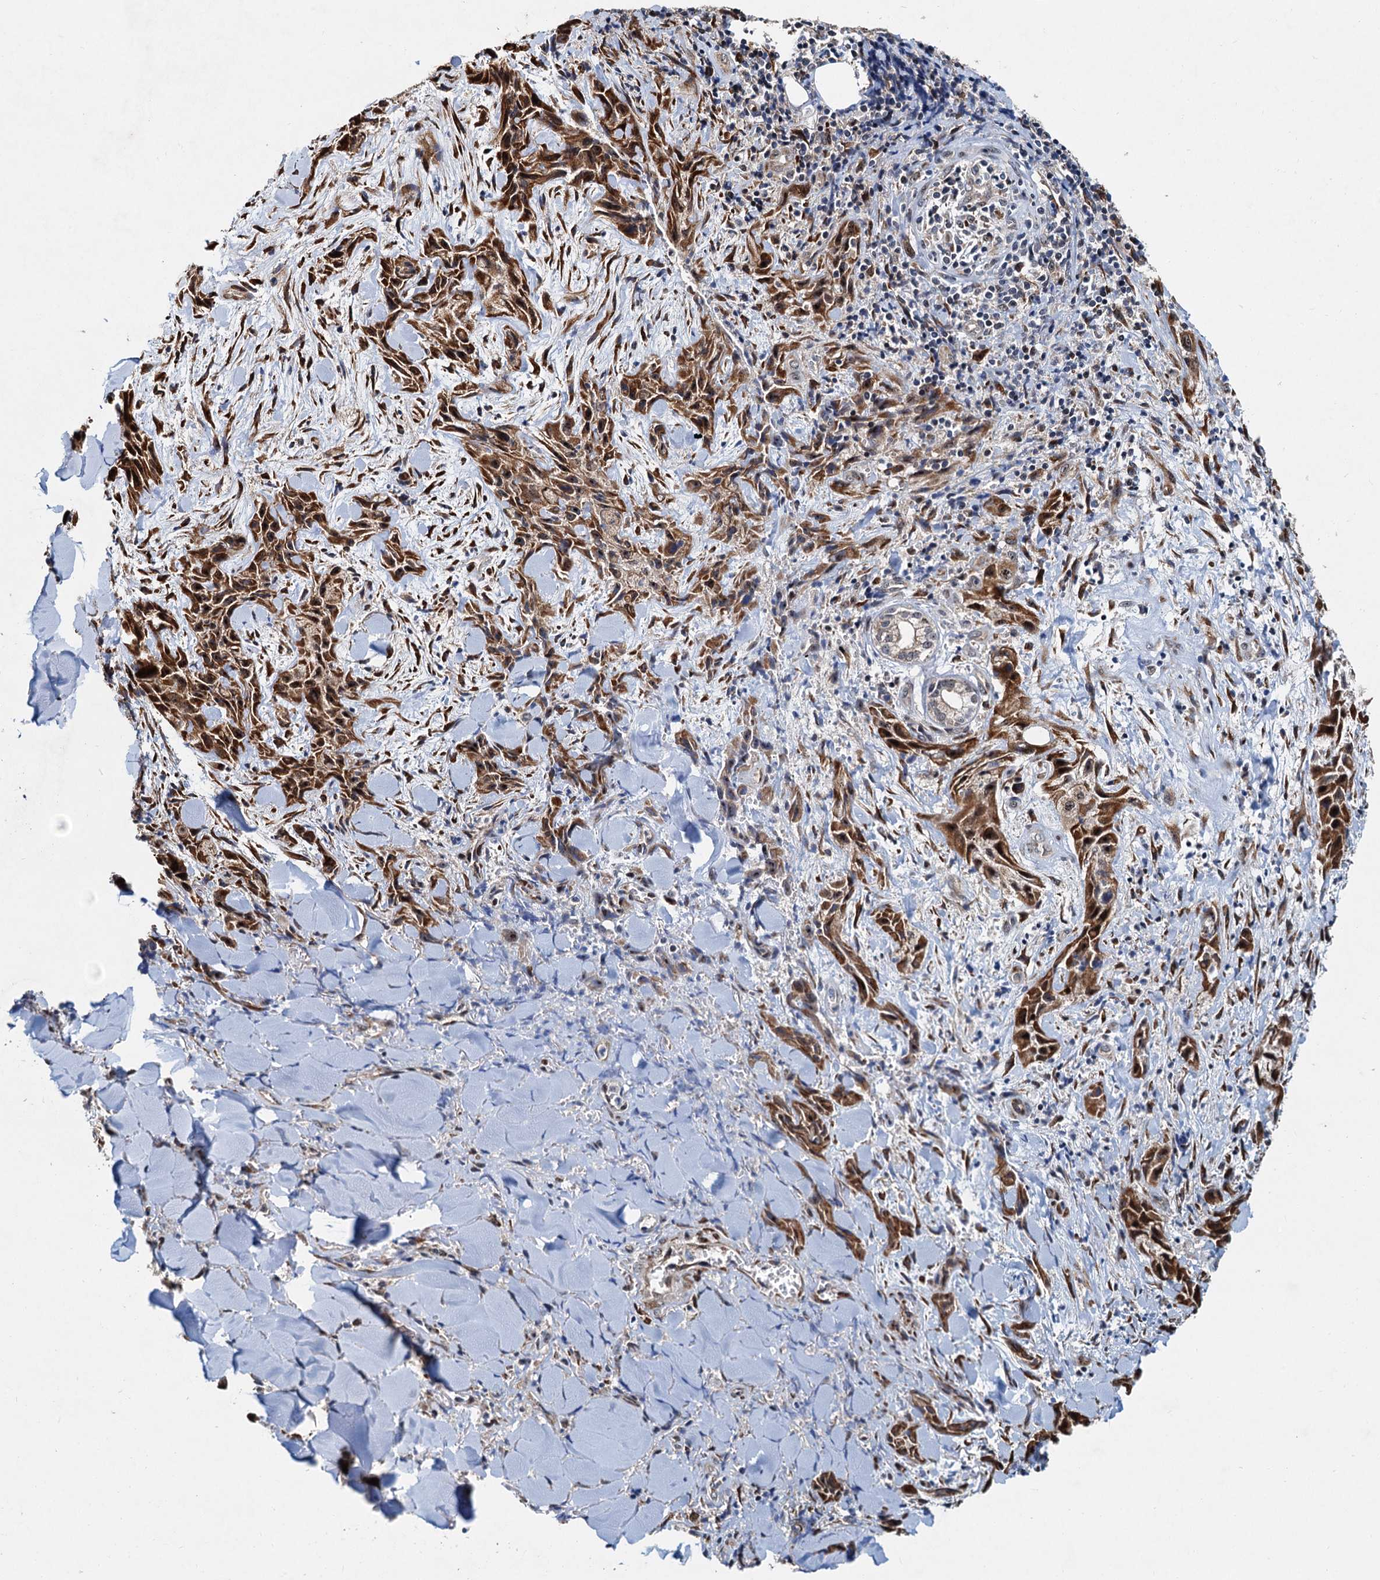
{"staining": {"intensity": "strong", "quantity": ">75%", "location": "cytoplasmic/membranous,nuclear"}, "tissue": "skin cancer", "cell_type": "Tumor cells", "image_type": "cancer", "snomed": [{"axis": "morphology", "description": "Squamous cell carcinoma, NOS"}, {"axis": "topography", "description": "Skin"}, {"axis": "topography", "description": "Subcutis"}], "caption": "IHC (DAB (3,3'-diaminobenzidine)) staining of skin cancer (squamous cell carcinoma) displays strong cytoplasmic/membranous and nuclear protein expression in approximately >75% of tumor cells. The protein is stained brown, and the nuclei are stained in blue (DAB IHC with brightfield microscopy, high magnification).", "gene": "DNAJC21", "patient": {"sex": "male", "age": 73}}